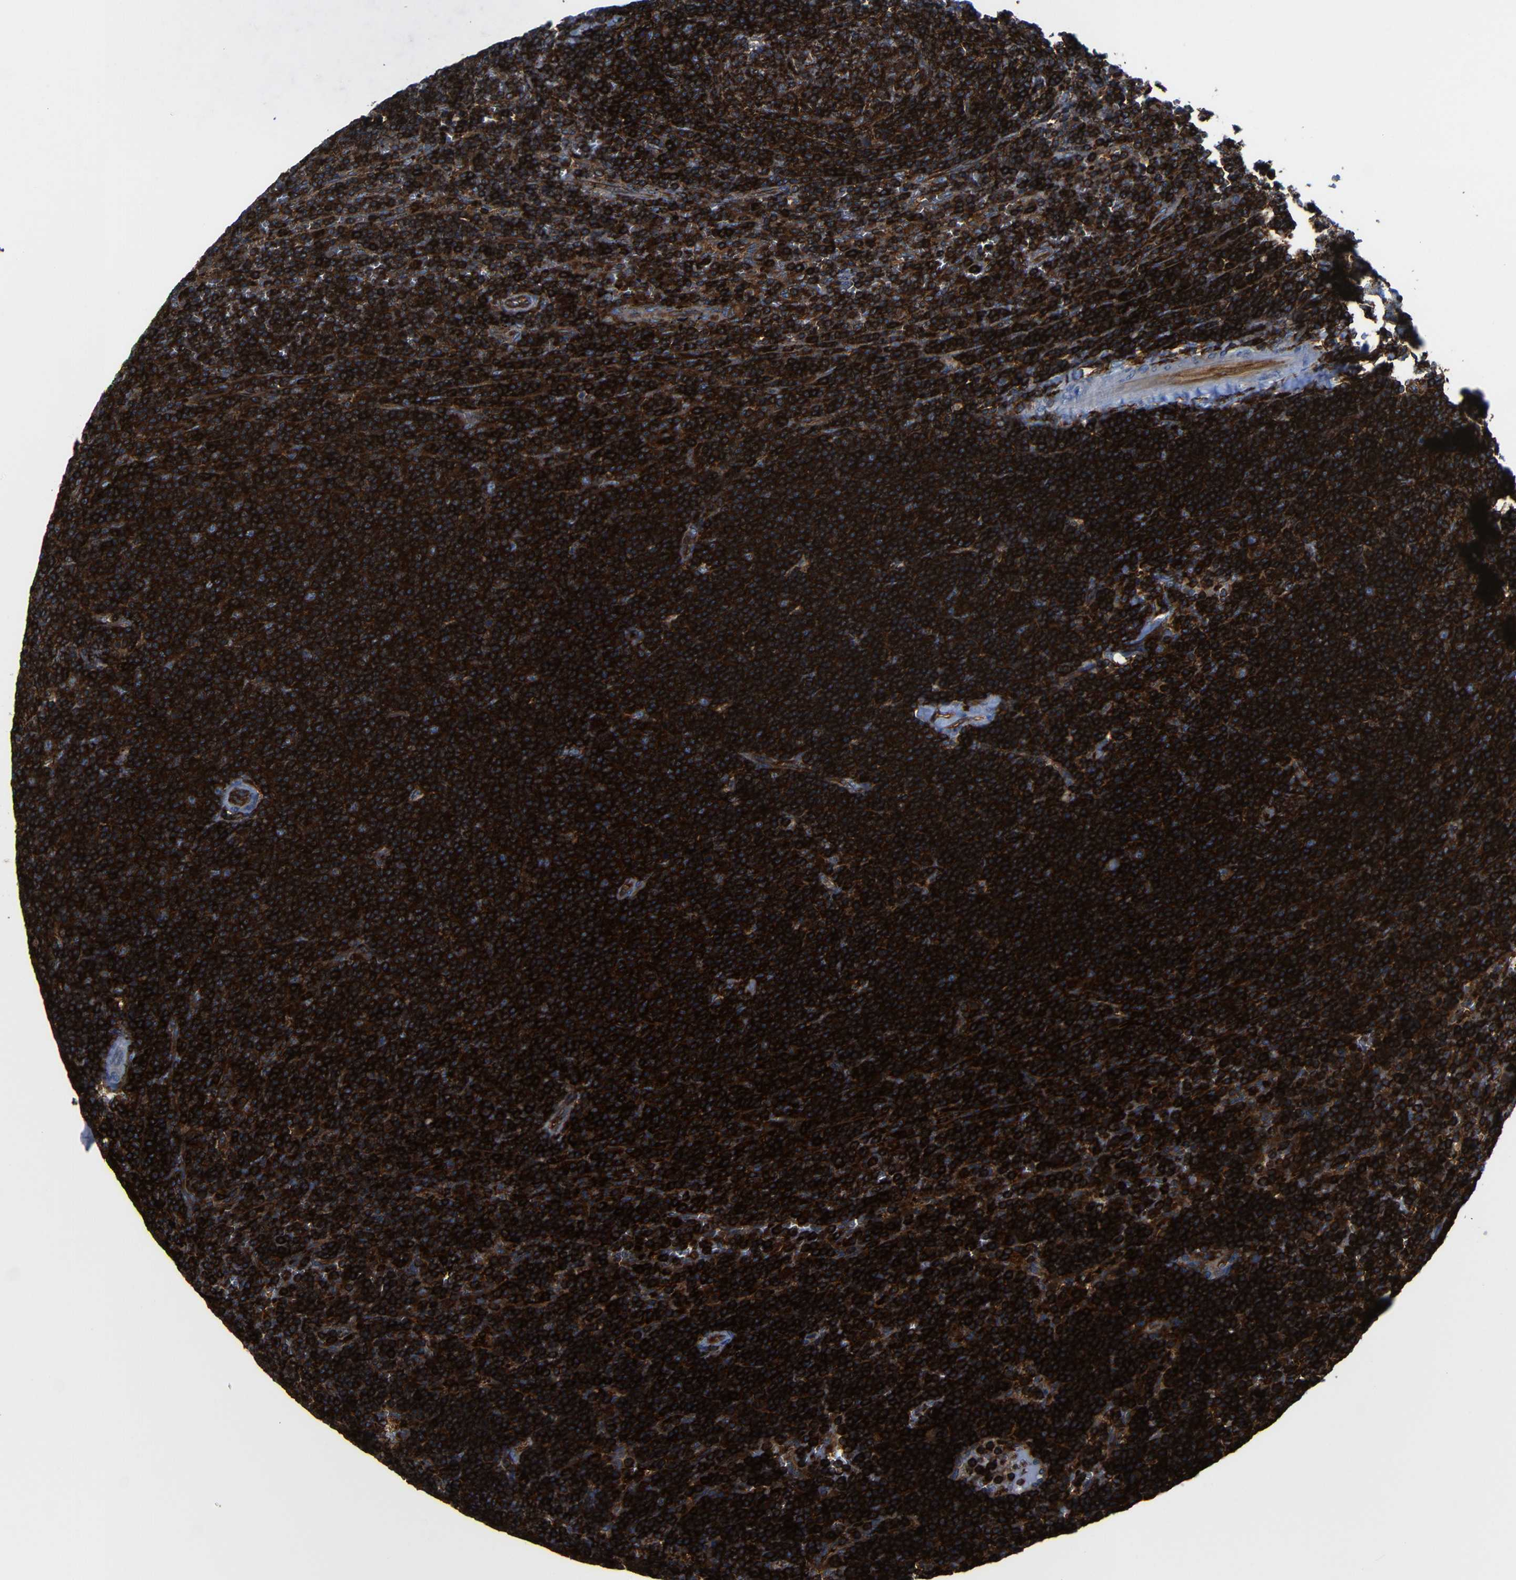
{"staining": {"intensity": "strong", "quantity": ">75%", "location": "cytoplasmic/membranous"}, "tissue": "lymphoma", "cell_type": "Tumor cells", "image_type": "cancer", "snomed": [{"axis": "morphology", "description": "Malignant lymphoma, non-Hodgkin's type, Low grade"}, {"axis": "topography", "description": "Spleen"}], "caption": "Strong cytoplasmic/membranous protein expression is identified in approximately >75% of tumor cells in malignant lymphoma, non-Hodgkin's type (low-grade).", "gene": "ARHGEF1", "patient": {"sex": "female", "age": 50}}